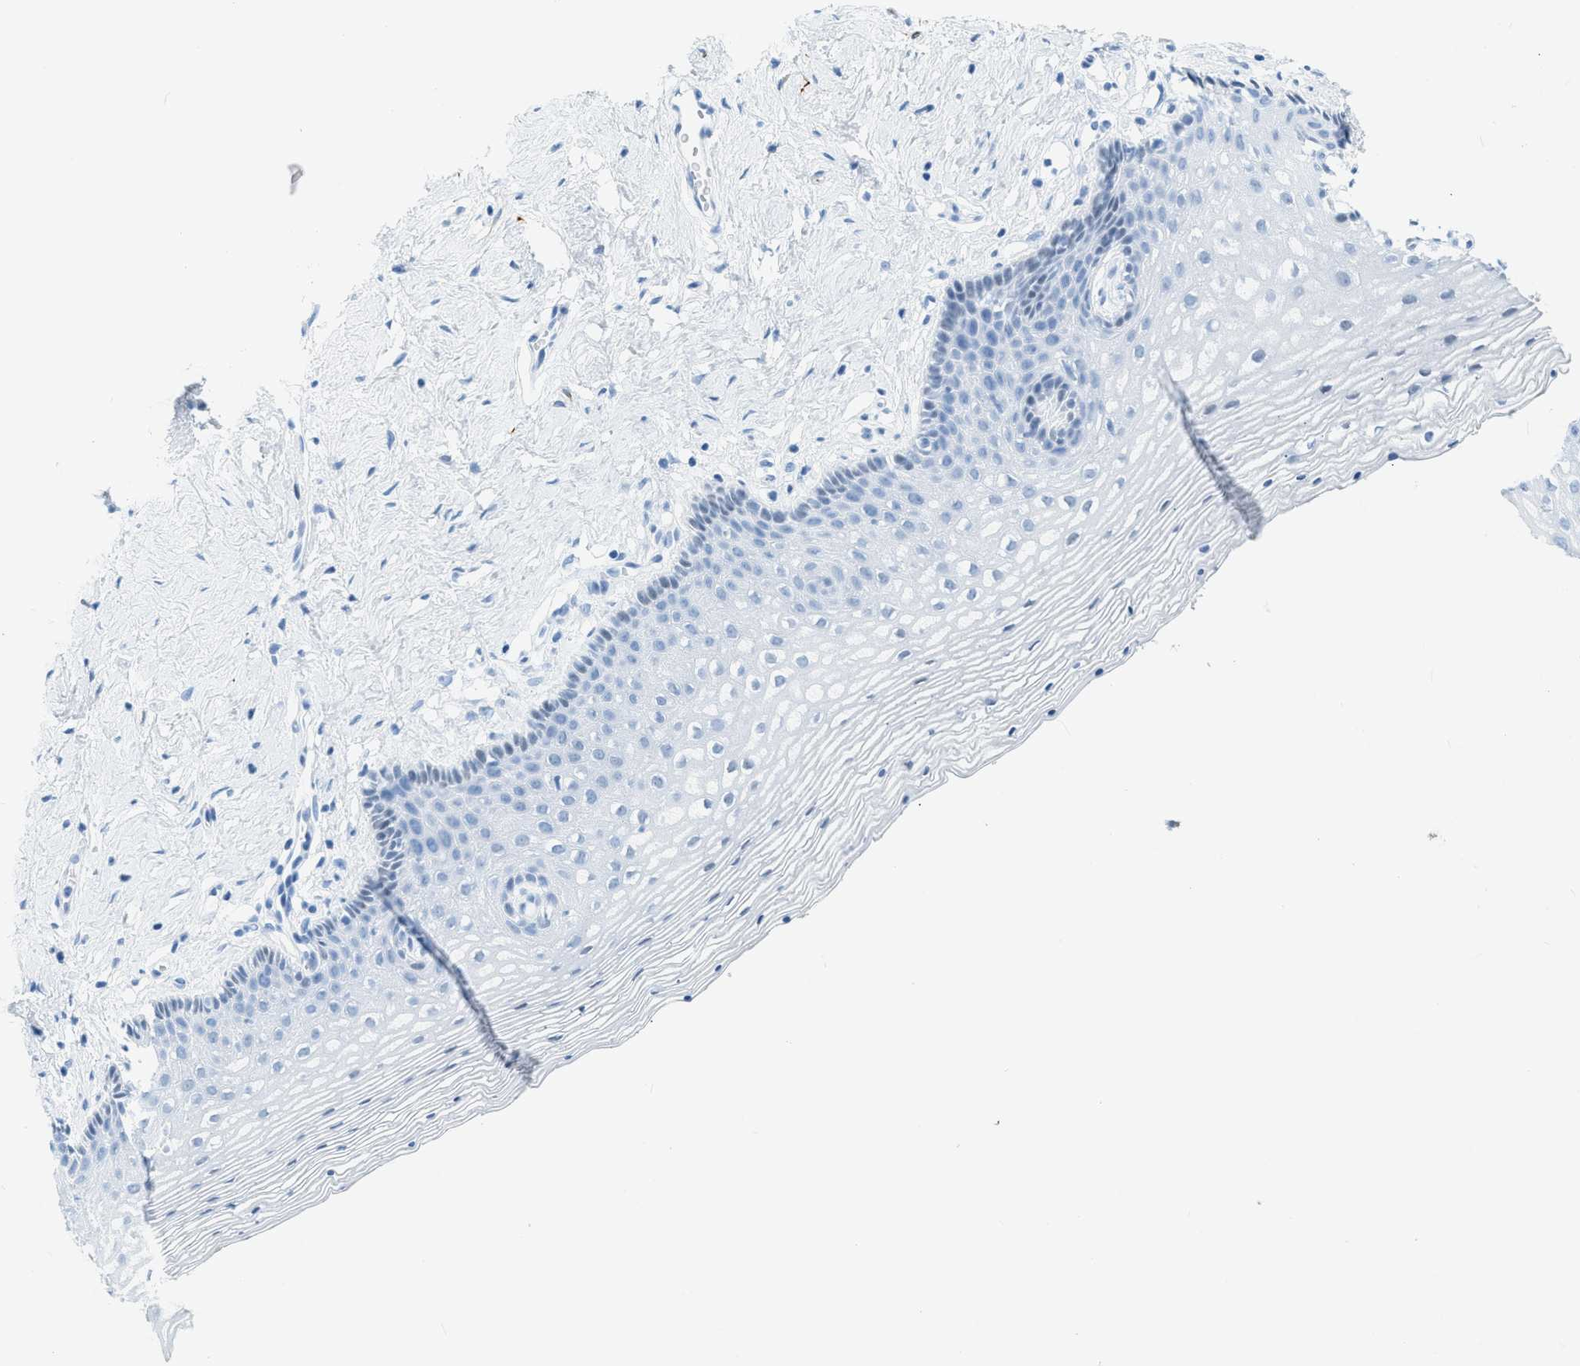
{"staining": {"intensity": "negative", "quantity": "none", "location": "none"}, "tissue": "vagina", "cell_type": "Squamous epithelial cells", "image_type": "normal", "snomed": [{"axis": "morphology", "description": "Normal tissue, NOS"}, {"axis": "topography", "description": "Vagina"}], "caption": "Image shows no significant protein staining in squamous epithelial cells of unremarkable vagina.", "gene": "DES", "patient": {"sex": "female", "age": 32}}